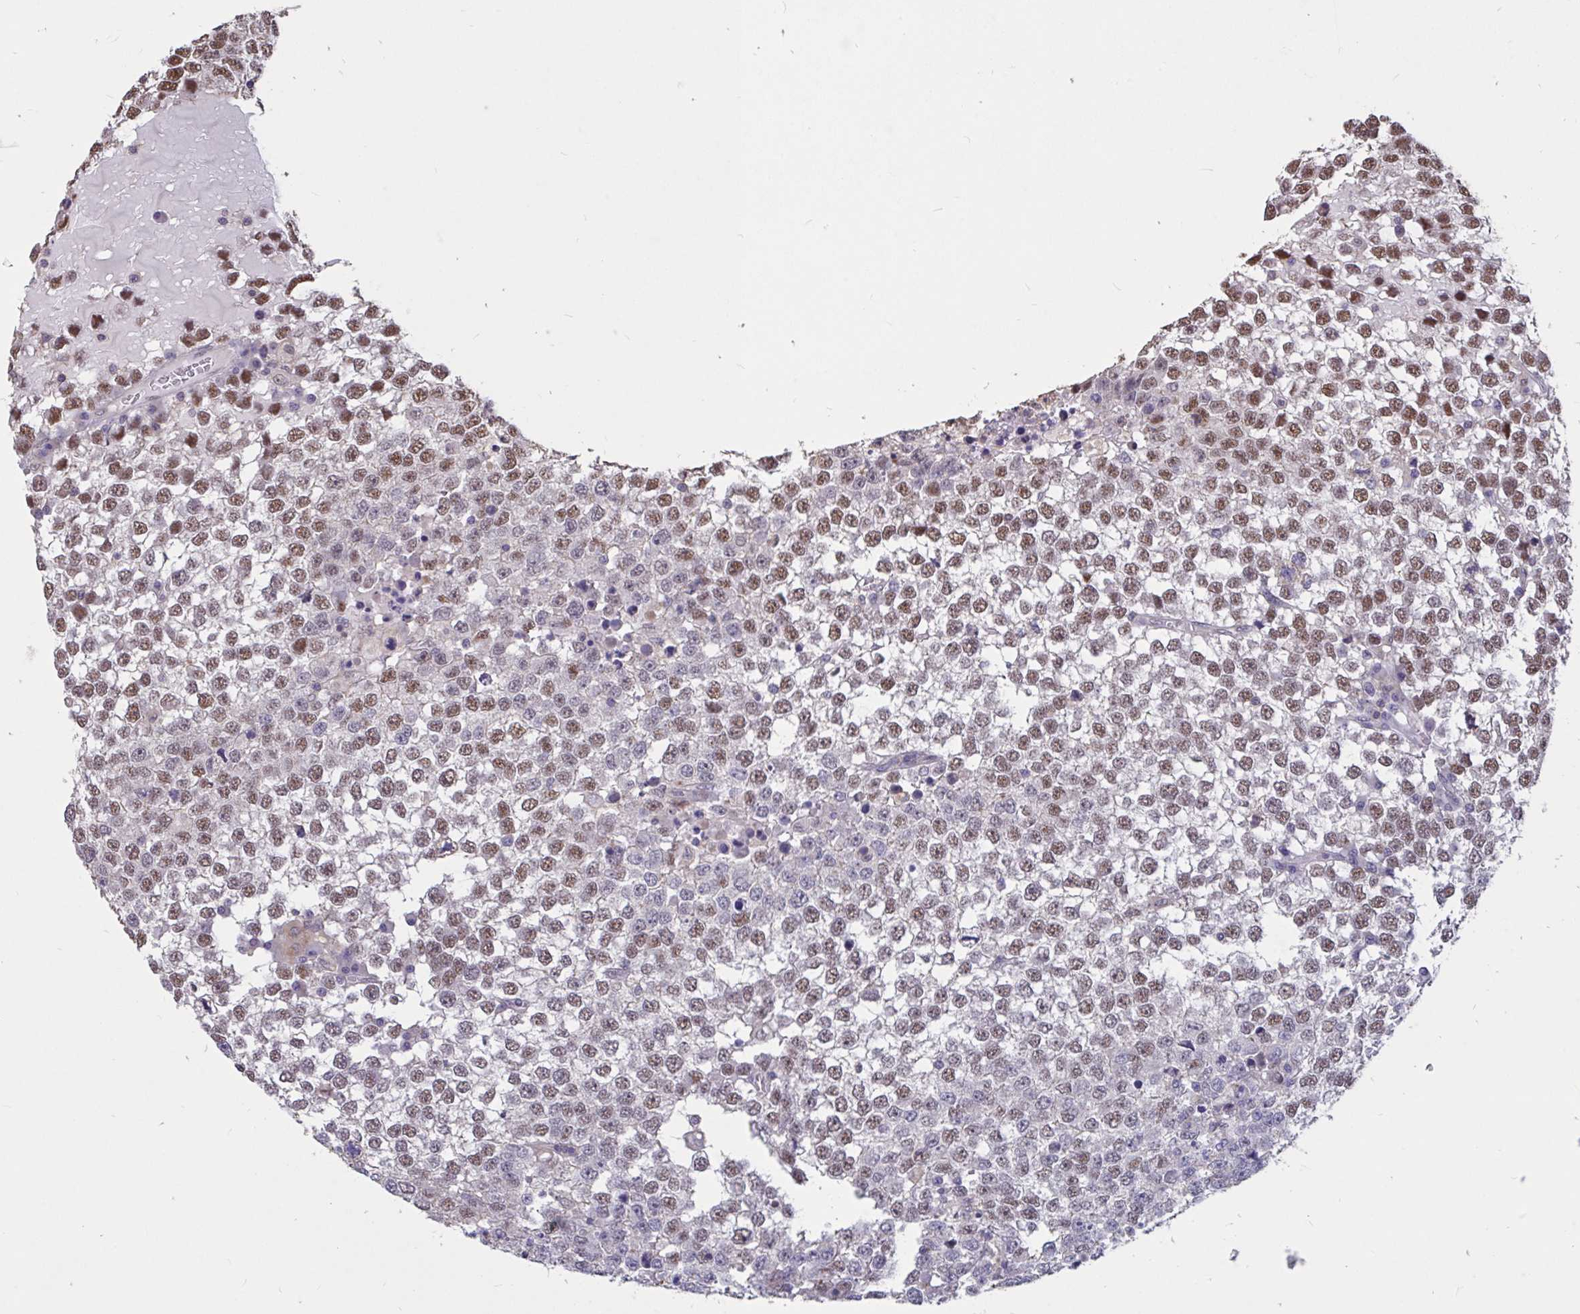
{"staining": {"intensity": "moderate", "quantity": "25%-75%", "location": "nuclear"}, "tissue": "testis cancer", "cell_type": "Tumor cells", "image_type": "cancer", "snomed": [{"axis": "morphology", "description": "Seminoma, NOS"}, {"axis": "topography", "description": "Testis"}], "caption": "Immunohistochemistry staining of testis cancer (seminoma), which demonstrates medium levels of moderate nuclear positivity in approximately 25%-75% of tumor cells indicating moderate nuclear protein expression. The staining was performed using DAB (3,3'-diaminobenzidine) (brown) for protein detection and nuclei were counterstained in hematoxylin (blue).", "gene": "DDX39A", "patient": {"sex": "male", "age": 65}}